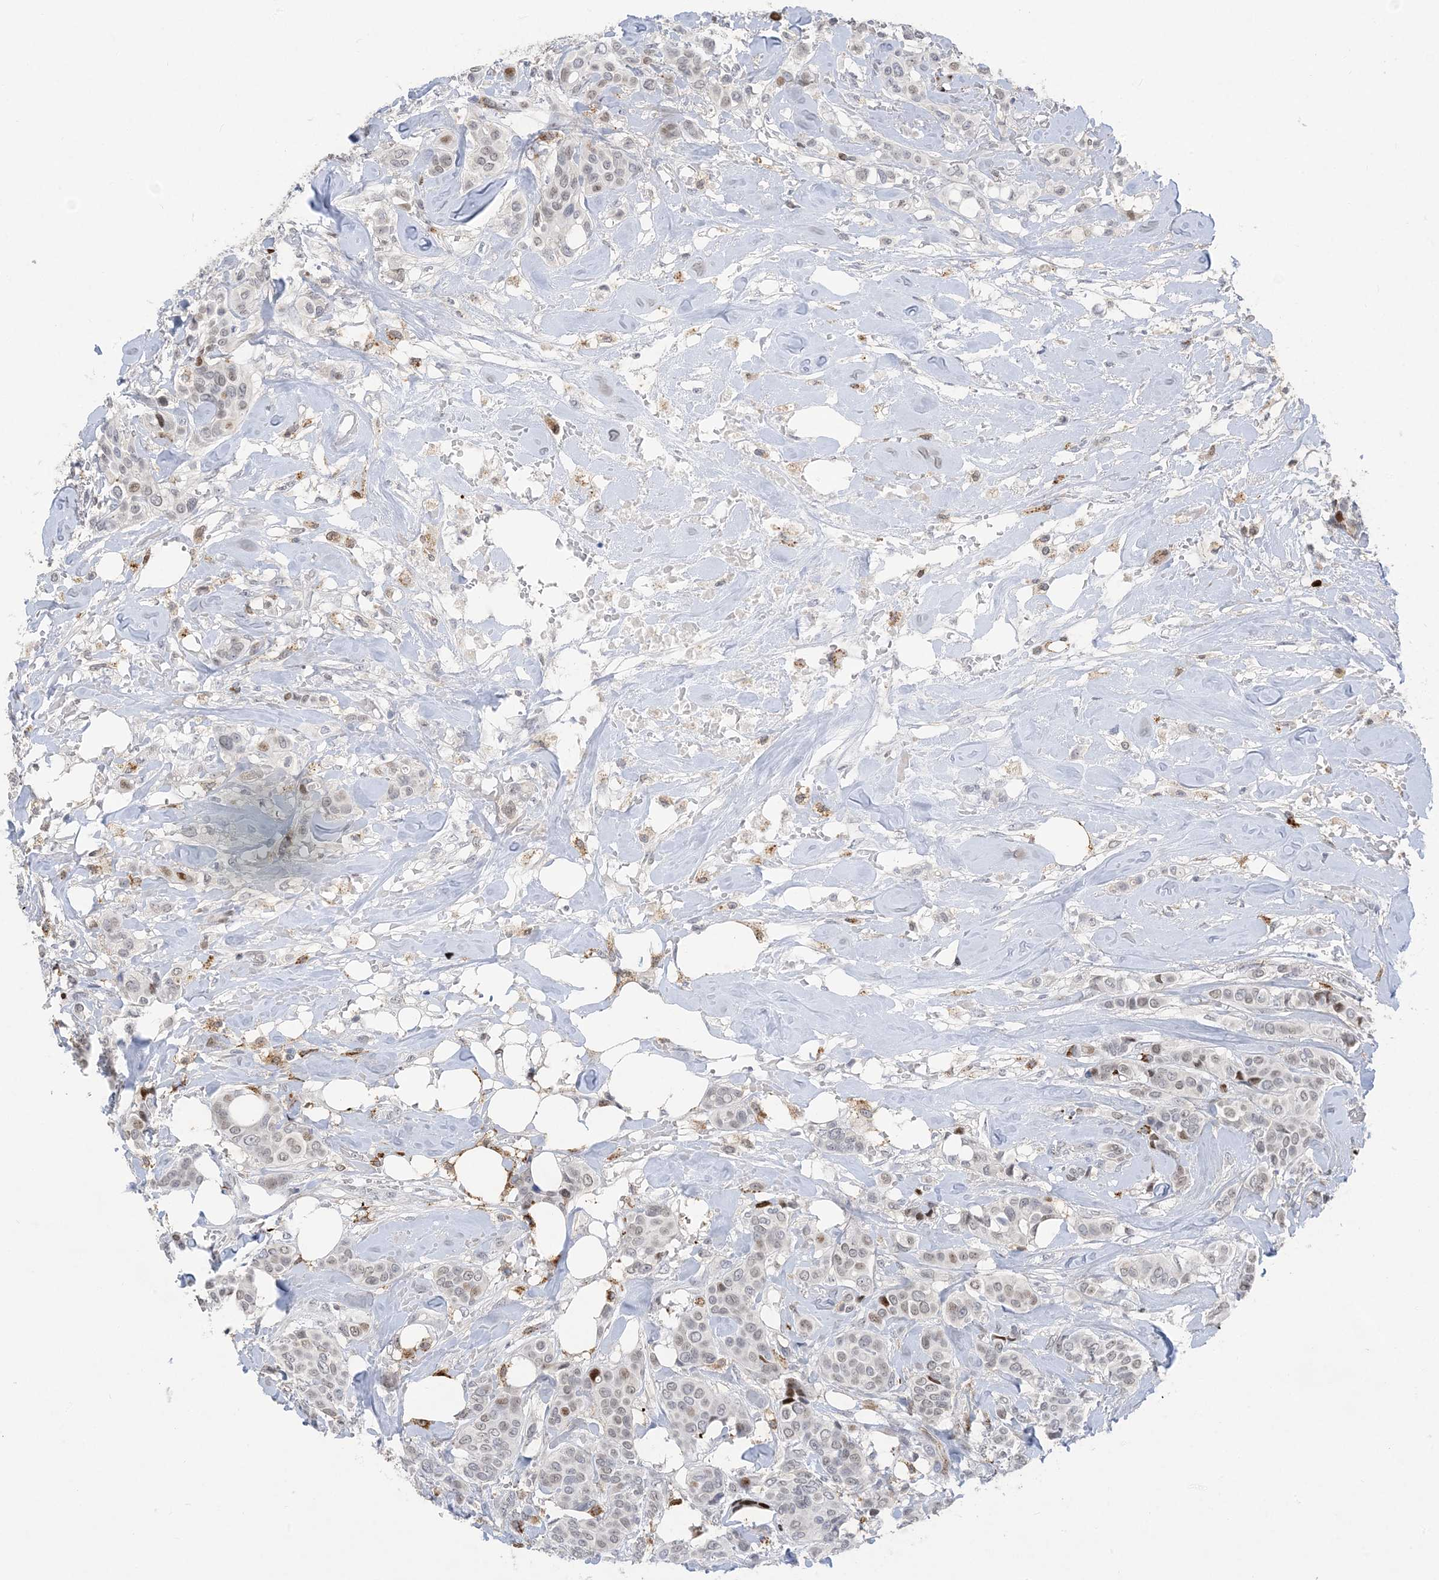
{"staining": {"intensity": "moderate", "quantity": "<25%", "location": "nuclear"}, "tissue": "breast cancer", "cell_type": "Tumor cells", "image_type": "cancer", "snomed": [{"axis": "morphology", "description": "Lobular carcinoma"}, {"axis": "topography", "description": "Breast"}], "caption": "Immunohistochemical staining of breast lobular carcinoma demonstrates low levels of moderate nuclear staining in about <25% of tumor cells.", "gene": "SLC25A53", "patient": {"sex": "female", "age": 51}}